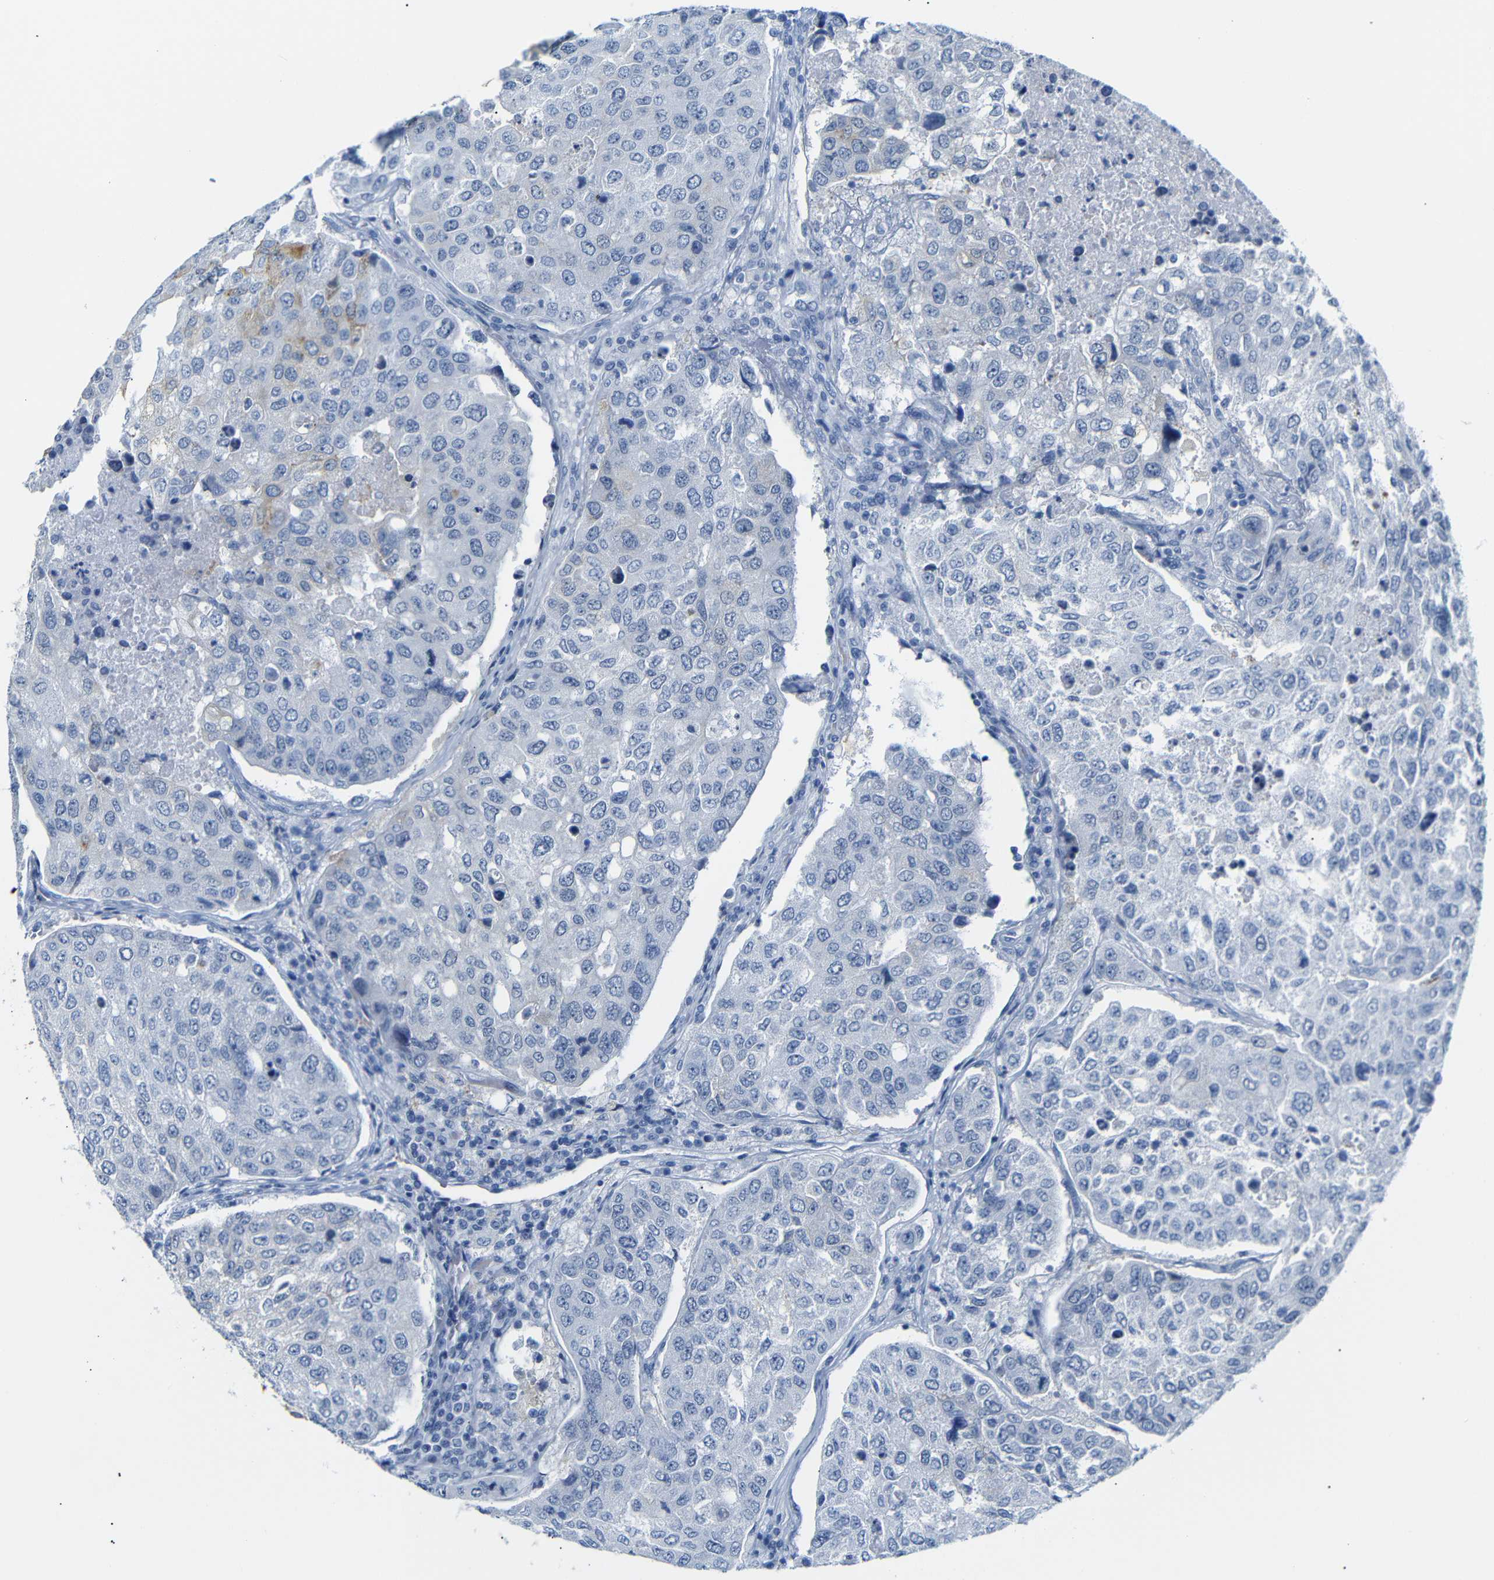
{"staining": {"intensity": "moderate", "quantity": "25%-75%", "location": "cytoplasmic/membranous"}, "tissue": "urothelial cancer", "cell_type": "Tumor cells", "image_type": "cancer", "snomed": [{"axis": "morphology", "description": "Urothelial carcinoma, High grade"}, {"axis": "topography", "description": "Lymph node"}, {"axis": "topography", "description": "Urinary bladder"}], "caption": "Protein analysis of urothelial cancer tissue reveals moderate cytoplasmic/membranous expression in approximately 25%-75% of tumor cells.", "gene": "DYNAP", "patient": {"sex": "male", "age": 51}}